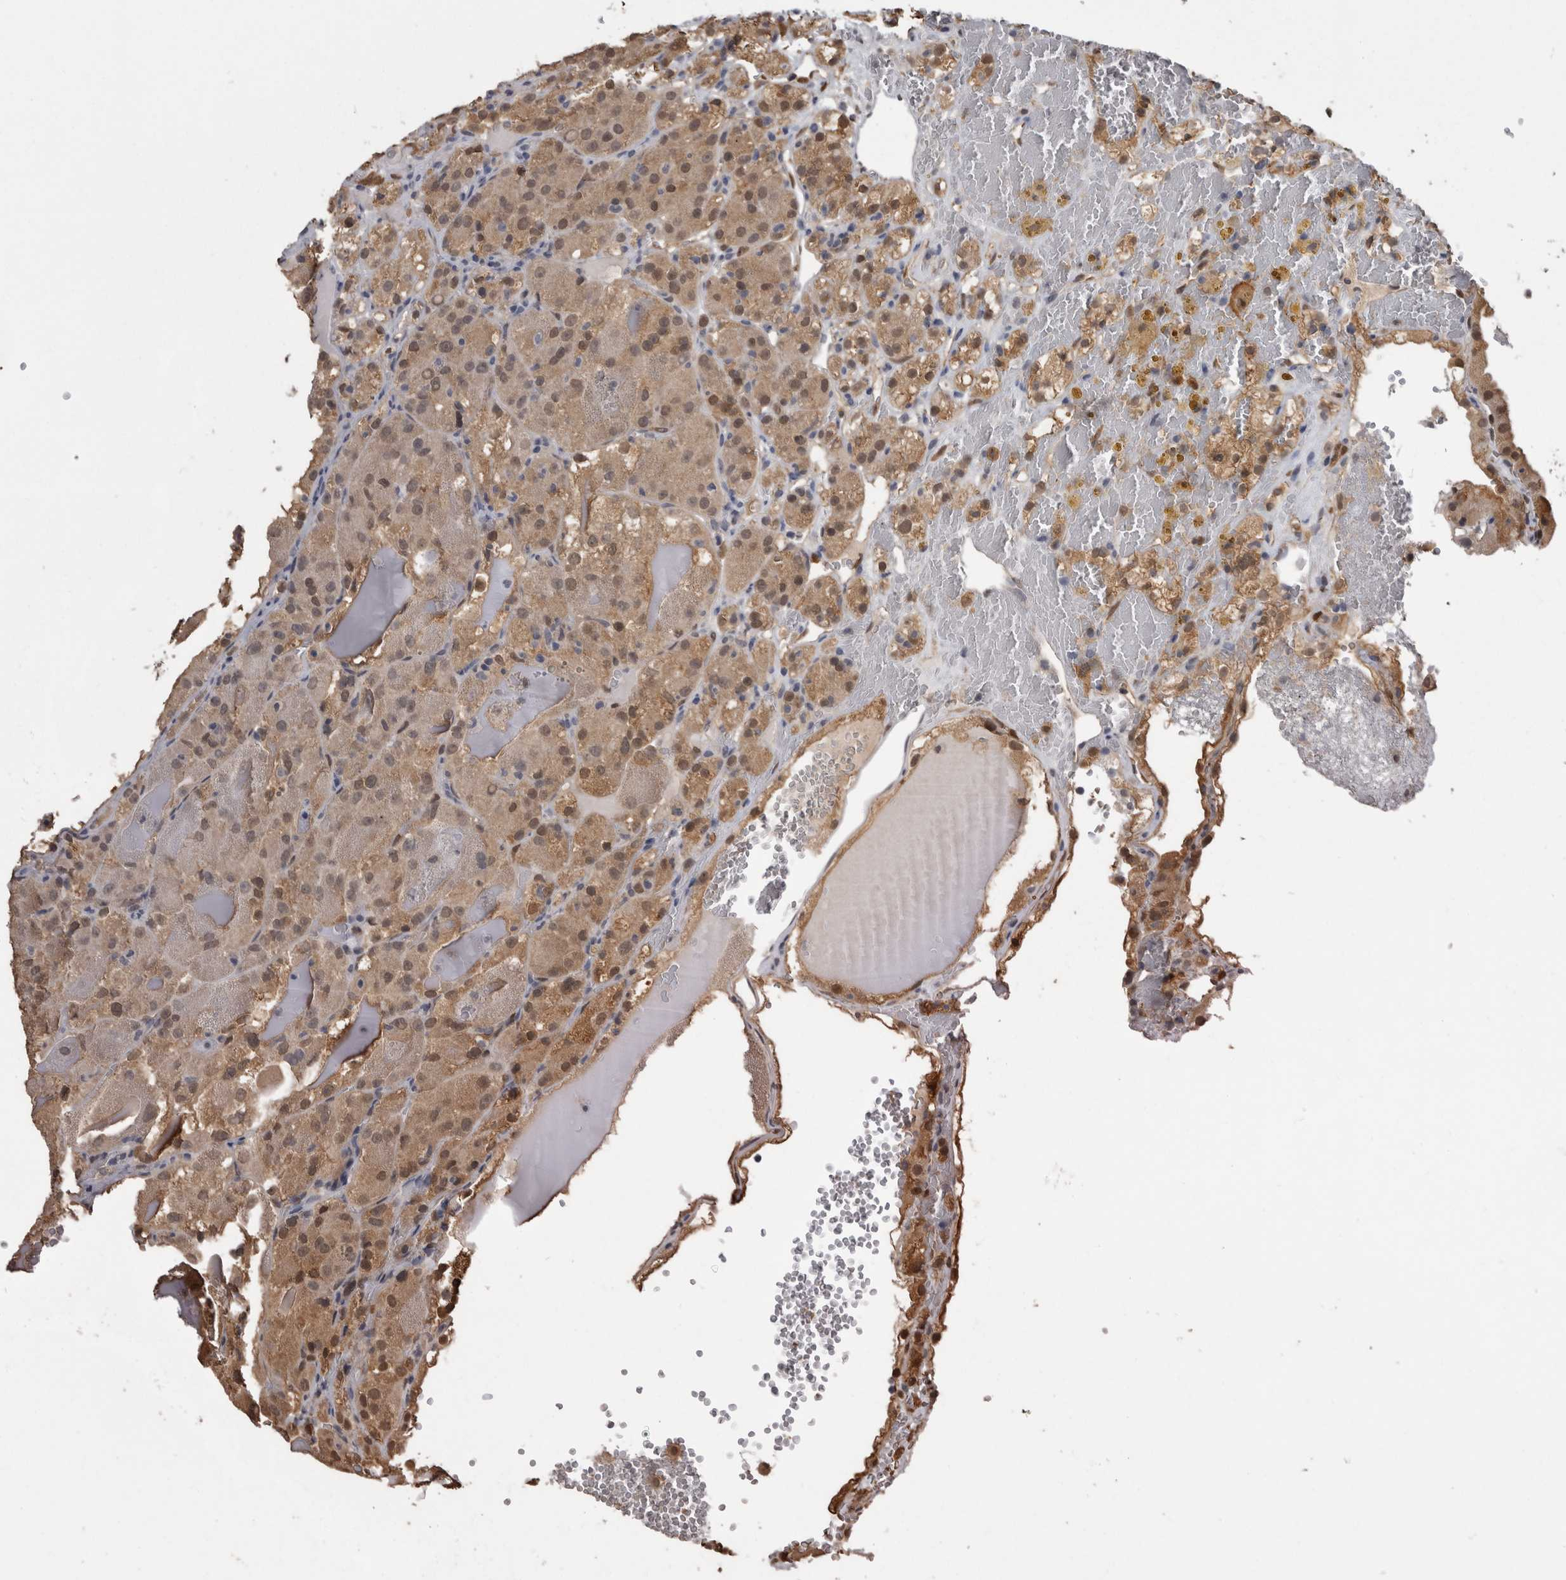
{"staining": {"intensity": "moderate", "quantity": ">75%", "location": "cytoplasmic/membranous,nuclear"}, "tissue": "renal cancer", "cell_type": "Tumor cells", "image_type": "cancer", "snomed": [{"axis": "morphology", "description": "Normal tissue, NOS"}, {"axis": "morphology", "description": "Adenocarcinoma, NOS"}, {"axis": "topography", "description": "Kidney"}], "caption": "Immunohistochemical staining of renal adenocarcinoma demonstrates moderate cytoplasmic/membranous and nuclear protein positivity in approximately >75% of tumor cells.", "gene": "LXN", "patient": {"sex": "male", "age": 61}}